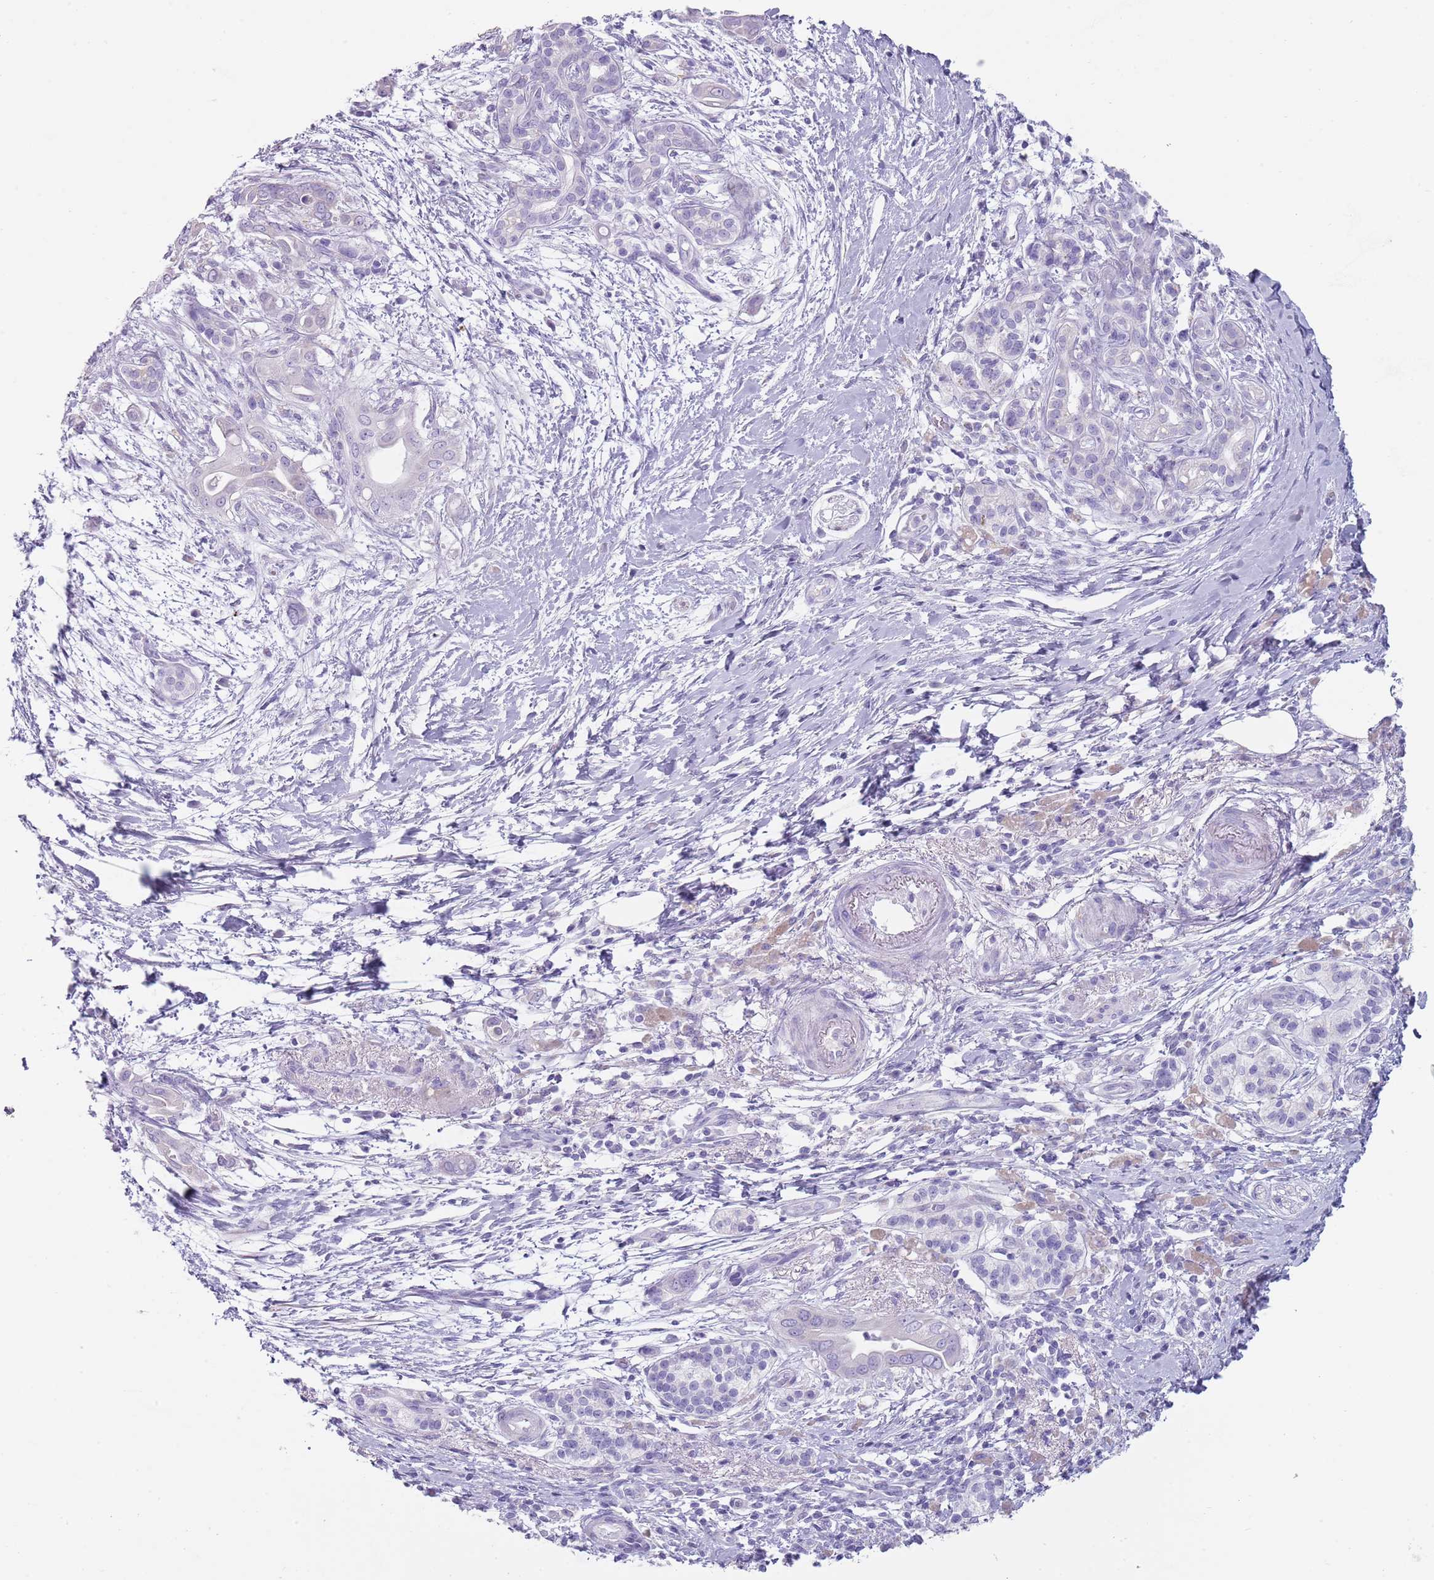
{"staining": {"intensity": "negative", "quantity": "none", "location": "none"}, "tissue": "pancreatic cancer", "cell_type": "Tumor cells", "image_type": "cancer", "snomed": [{"axis": "morphology", "description": "Adenocarcinoma, NOS"}, {"axis": "topography", "description": "Pancreas"}], "caption": "Tumor cells are negative for protein expression in human pancreatic cancer. (DAB immunohistochemistry (IHC) with hematoxylin counter stain).", "gene": "NBPF20", "patient": {"sex": "male", "age": 71}}